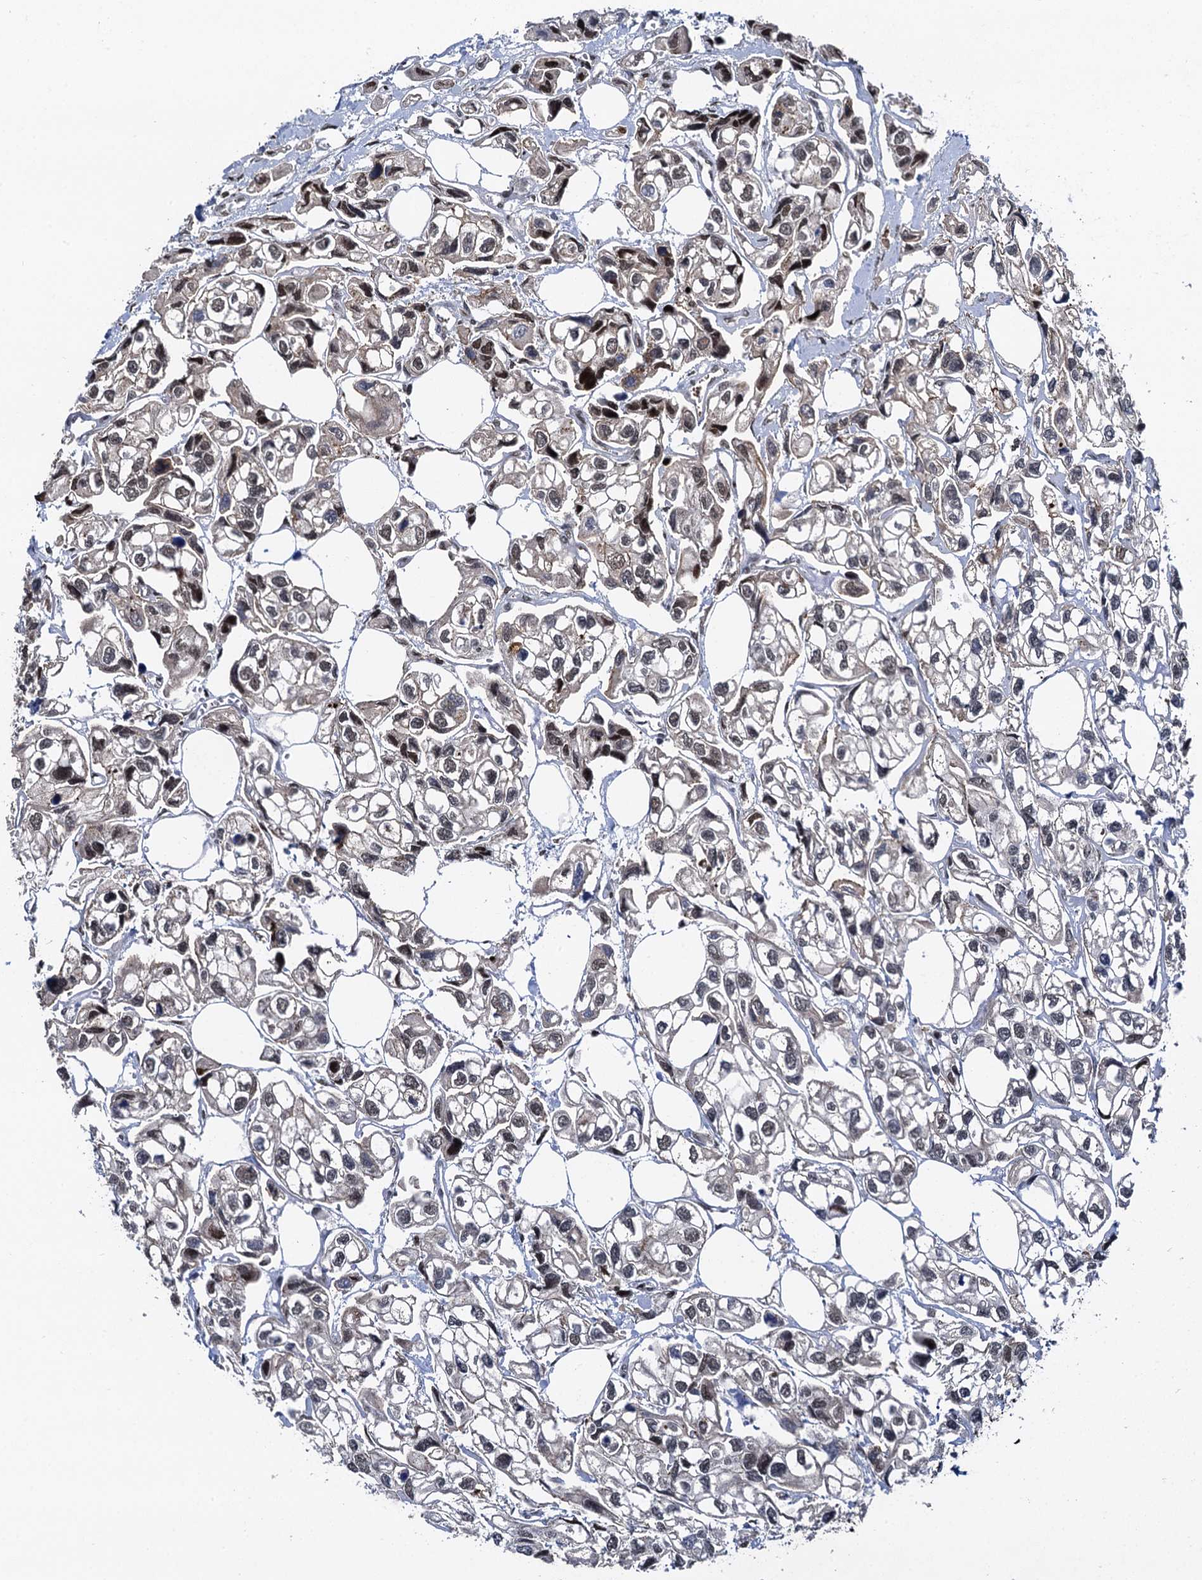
{"staining": {"intensity": "weak", "quantity": "25%-75%", "location": "nuclear"}, "tissue": "urothelial cancer", "cell_type": "Tumor cells", "image_type": "cancer", "snomed": [{"axis": "morphology", "description": "Urothelial carcinoma, High grade"}, {"axis": "topography", "description": "Urinary bladder"}], "caption": "Immunohistochemistry micrograph of neoplastic tissue: human urothelial carcinoma (high-grade) stained using immunohistochemistry reveals low levels of weak protein expression localized specifically in the nuclear of tumor cells, appearing as a nuclear brown color.", "gene": "RUFY2", "patient": {"sex": "male", "age": 67}}